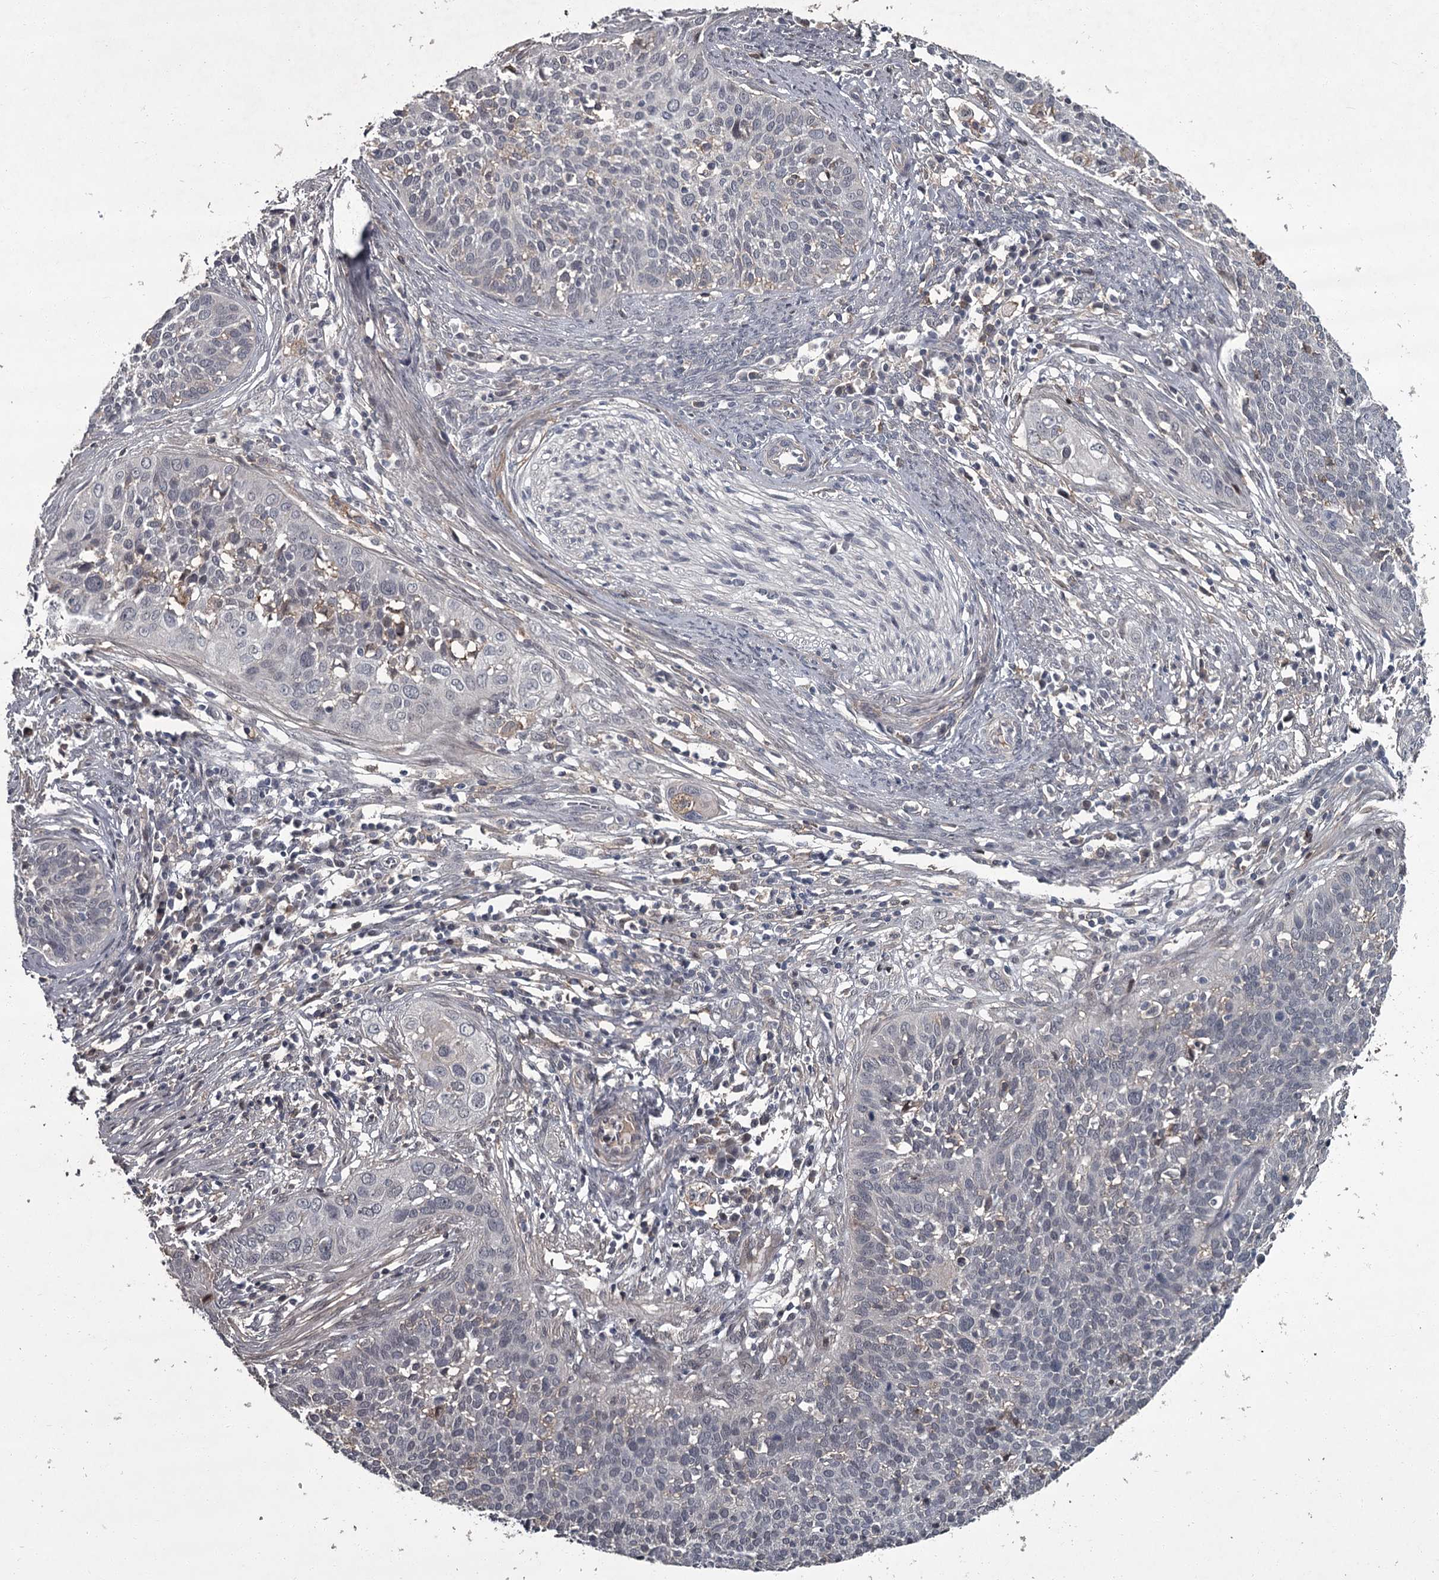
{"staining": {"intensity": "negative", "quantity": "none", "location": "none"}, "tissue": "cervical cancer", "cell_type": "Tumor cells", "image_type": "cancer", "snomed": [{"axis": "morphology", "description": "Squamous cell carcinoma, NOS"}, {"axis": "topography", "description": "Cervix"}], "caption": "Immunohistochemical staining of human squamous cell carcinoma (cervical) exhibits no significant positivity in tumor cells. (IHC, brightfield microscopy, high magnification).", "gene": "FLVCR2", "patient": {"sex": "female", "age": 34}}